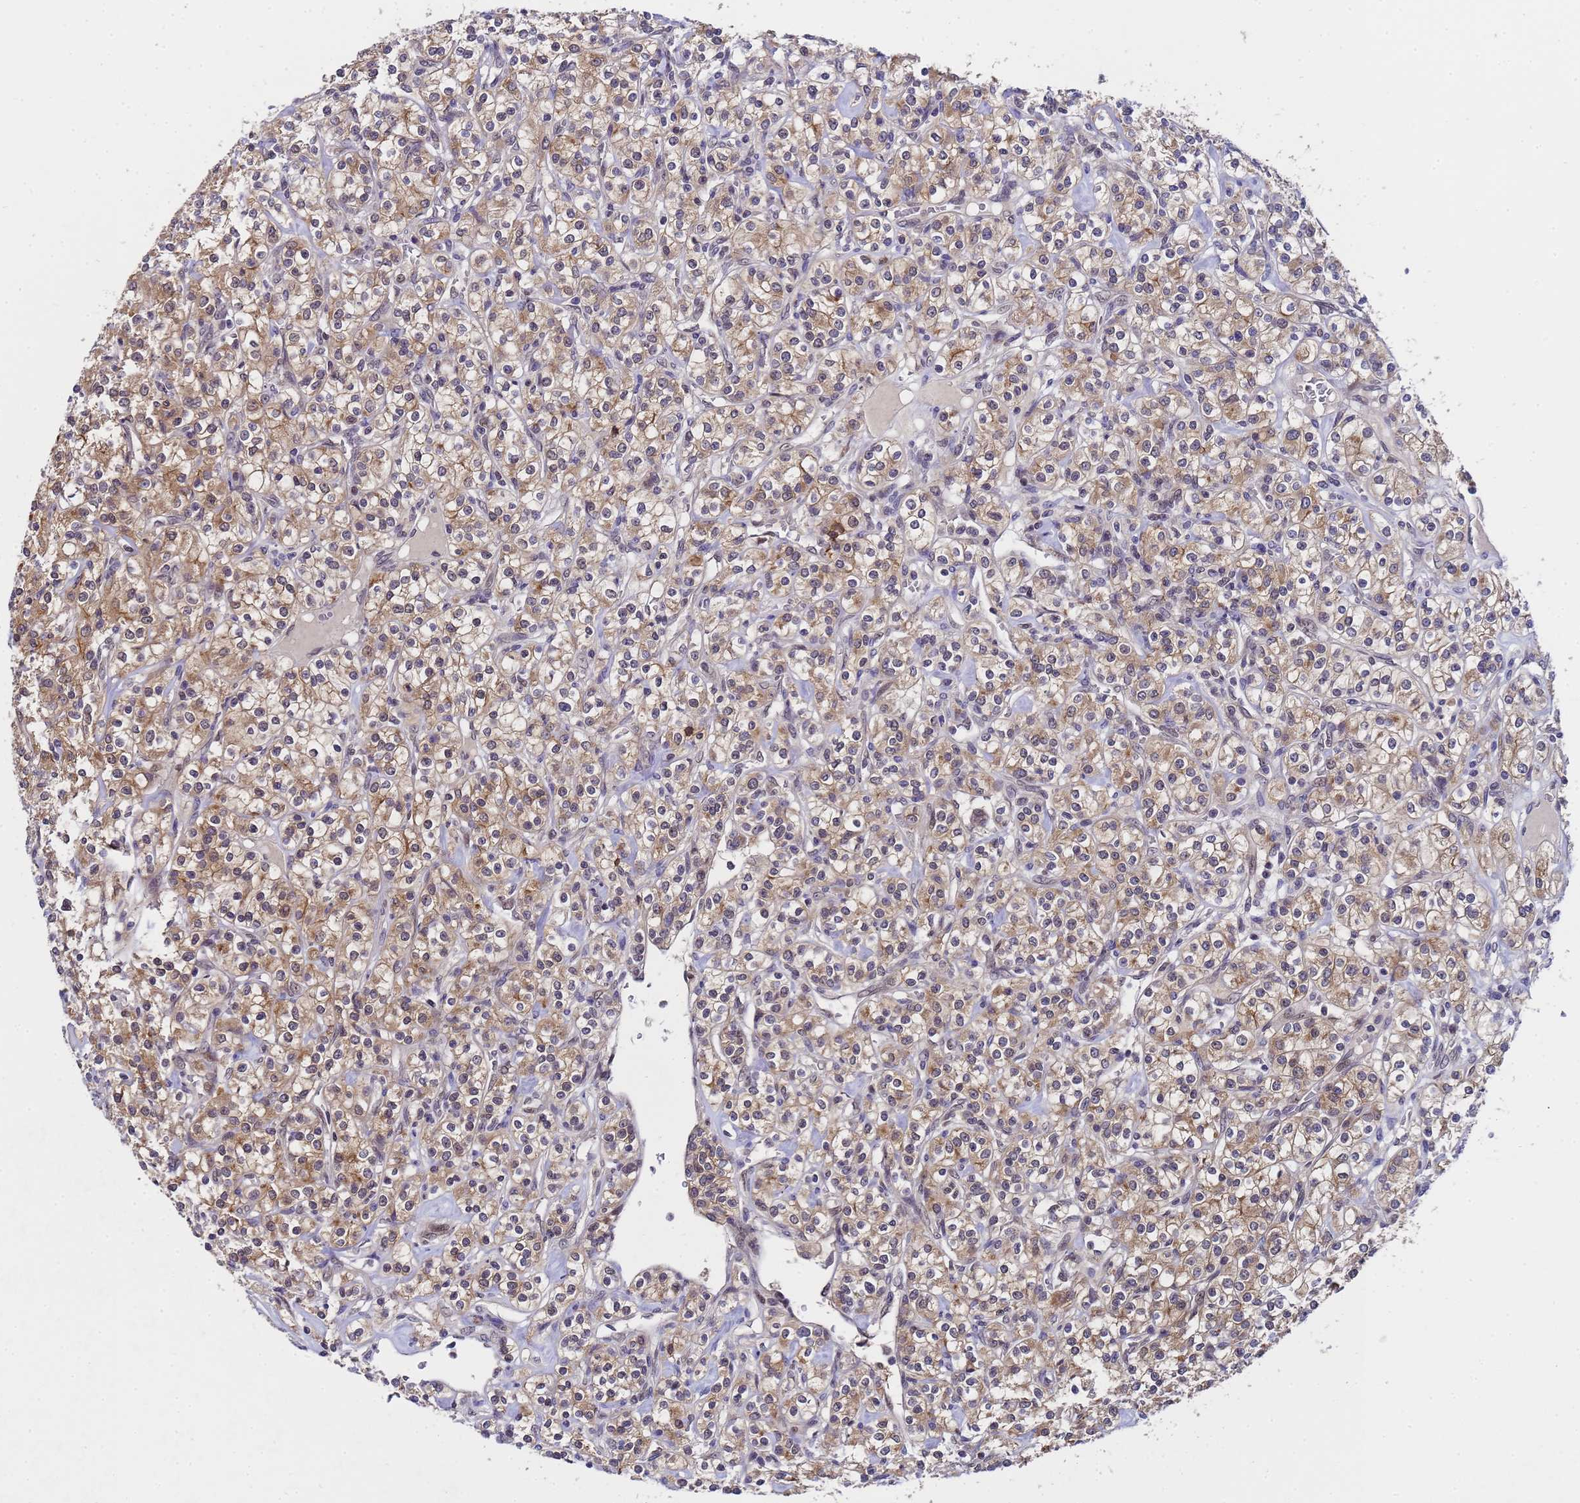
{"staining": {"intensity": "strong", "quantity": ">75%", "location": "cytoplasmic/membranous"}, "tissue": "renal cancer", "cell_type": "Tumor cells", "image_type": "cancer", "snomed": [{"axis": "morphology", "description": "Adenocarcinoma, NOS"}, {"axis": "topography", "description": "Kidney"}], "caption": "A histopathology image of human adenocarcinoma (renal) stained for a protein reveals strong cytoplasmic/membranous brown staining in tumor cells. Ihc stains the protein of interest in brown and the nuclei are stained blue.", "gene": "ANAPC13", "patient": {"sex": "male", "age": 77}}